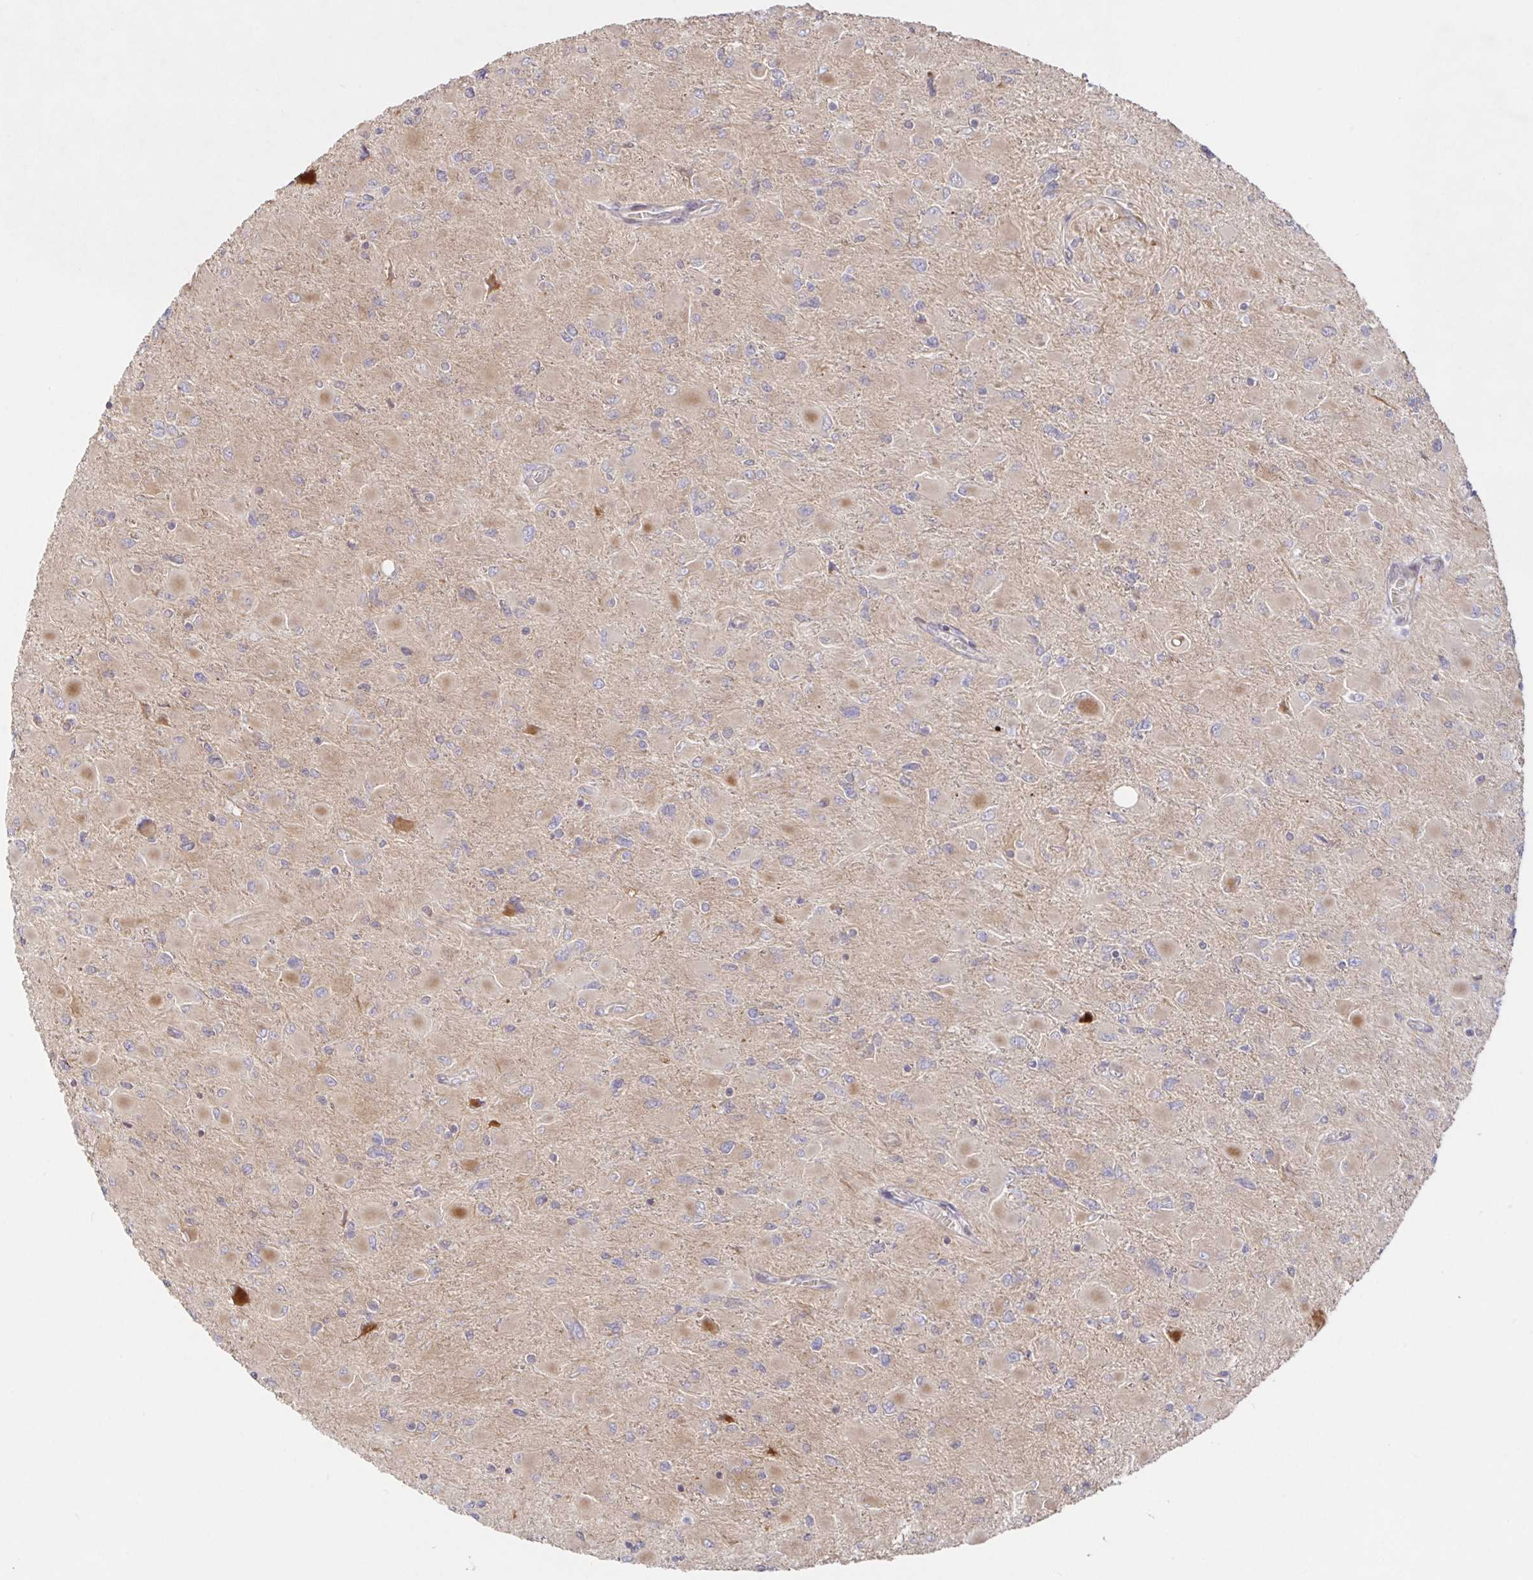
{"staining": {"intensity": "weak", "quantity": "<25%", "location": "cytoplasmic/membranous"}, "tissue": "glioma", "cell_type": "Tumor cells", "image_type": "cancer", "snomed": [{"axis": "morphology", "description": "Glioma, malignant, High grade"}, {"axis": "topography", "description": "Cerebral cortex"}], "caption": "Immunohistochemical staining of glioma demonstrates no significant expression in tumor cells.", "gene": "AACS", "patient": {"sex": "female", "age": 36}}